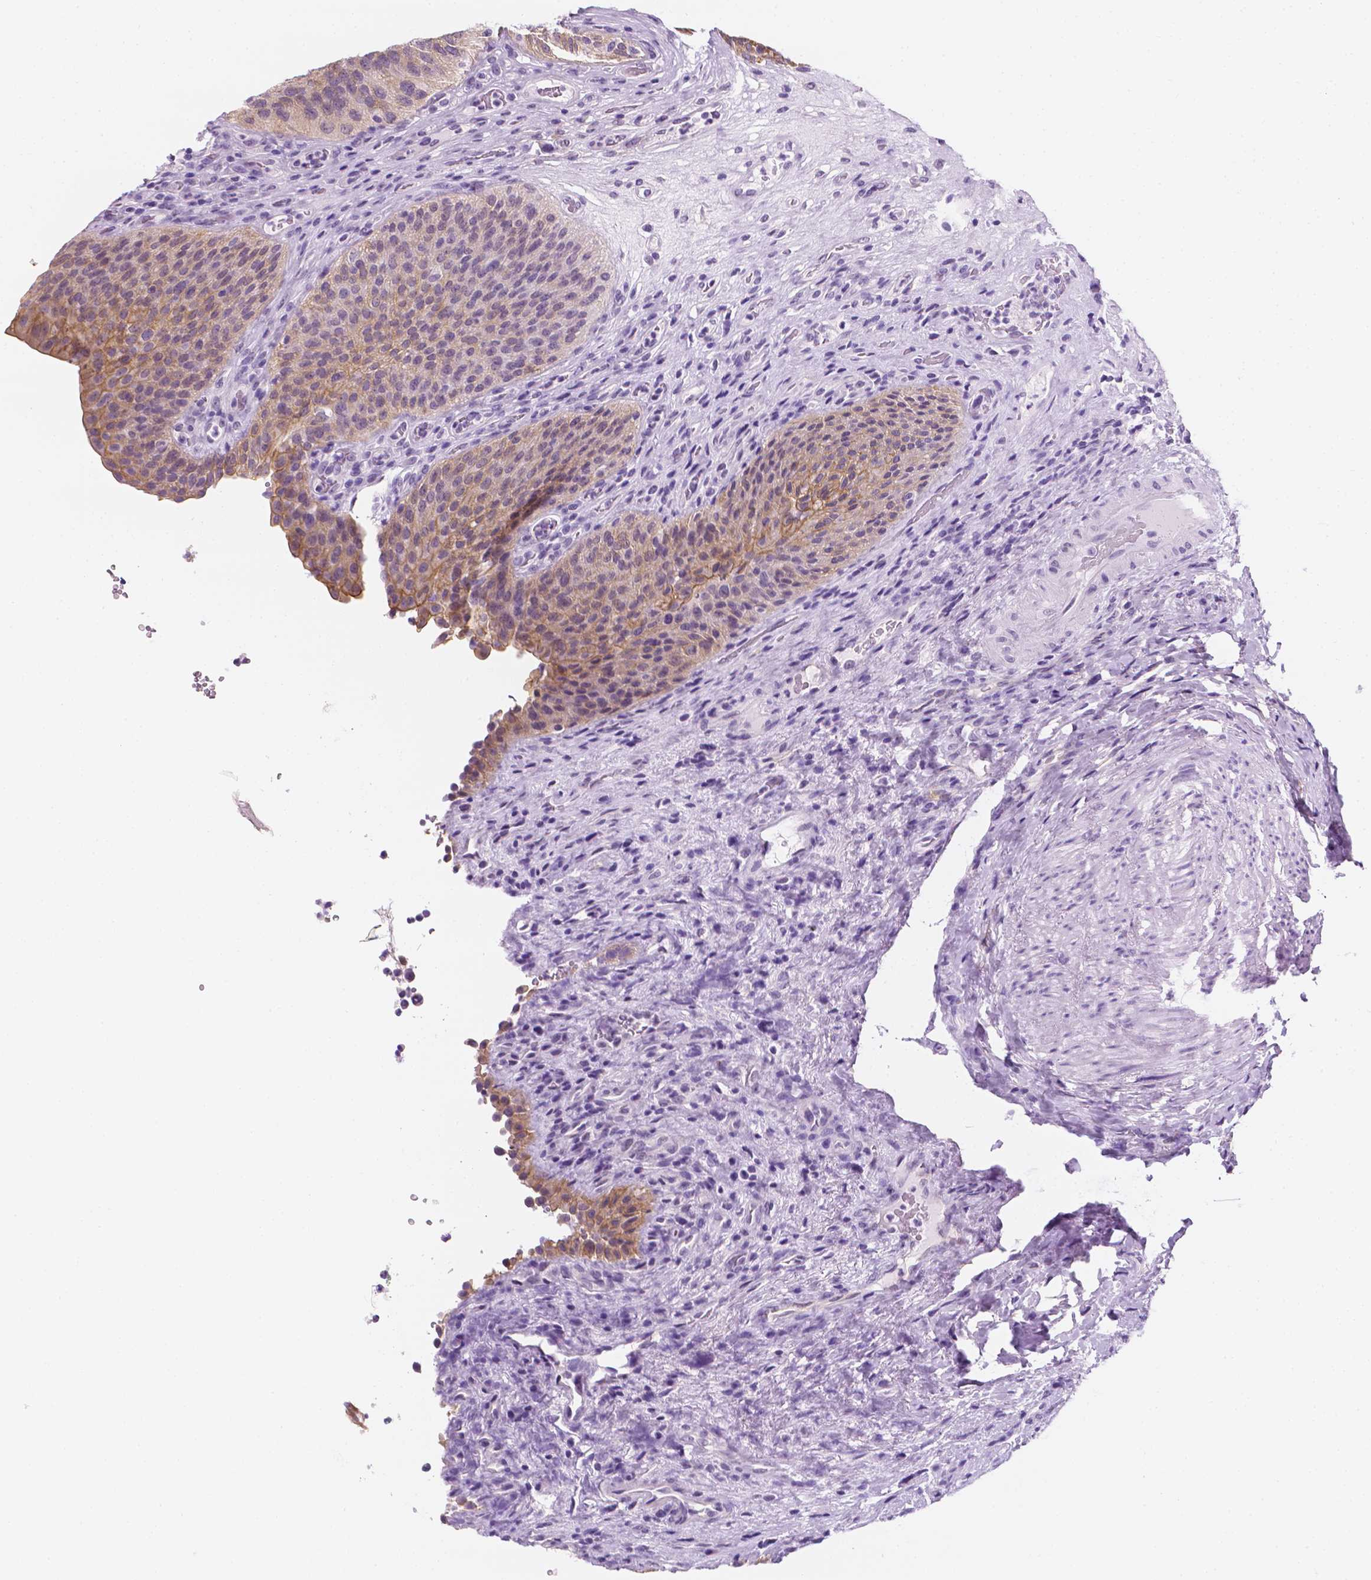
{"staining": {"intensity": "moderate", "quantity": "25%-75%", "location": "cytoplasmic/membranous"}, "tissue": "urinary bladder", "cell_type": "Urothelial cells", "image_type": "normal", "snomed": [{"axis": "morphology", "description": "Normal tissue, NOS"}, {"axis": "topography", "description": "Urinary bladder"}, {"axis": "topography", "description": "Peripheral nerve tissue"}], "caption": "Normal urinary bladder displays moderate cytoplasmic/membranous expression in about 25%-75% of urothelial cells.", "gene": "PPL", "patient": {"sex": "male", "age": 66}}